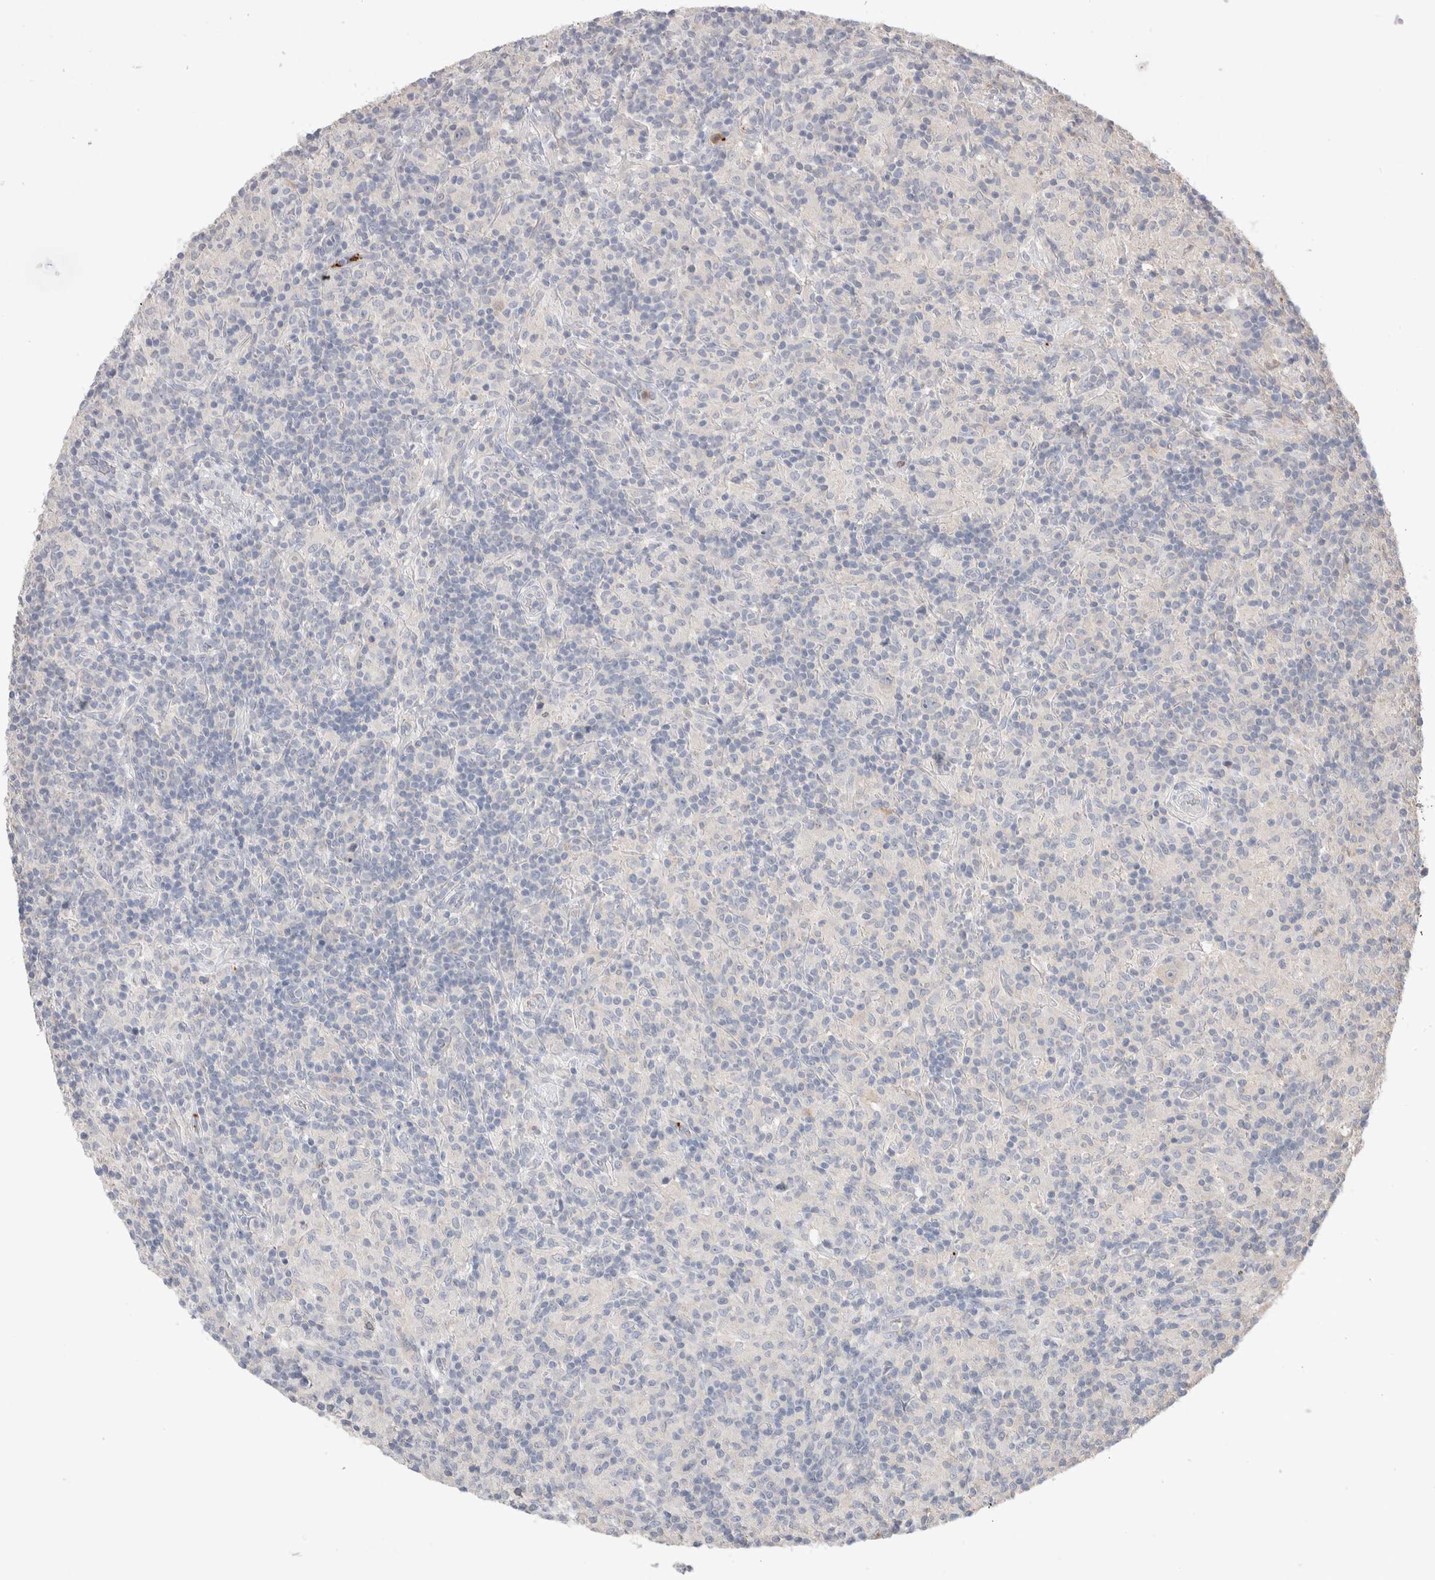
{"staining": {"intensity": "negative", "quantity": "none", "location": "none"}, "tissue": "lymphoma", "cell_type": "Tumor cells", "image_type": "cancer", "snomed": [{"axis": "morphology", "description": "Hodgkin's disease, NOS"}, {"axis": "topography", "description": "Lymph node"}], "caption": "Tumor cells are negative for protein expression in human Hodgkin's disease.", "gene": "FFAR2", "patient": {"sex": "male", "age": 70}}